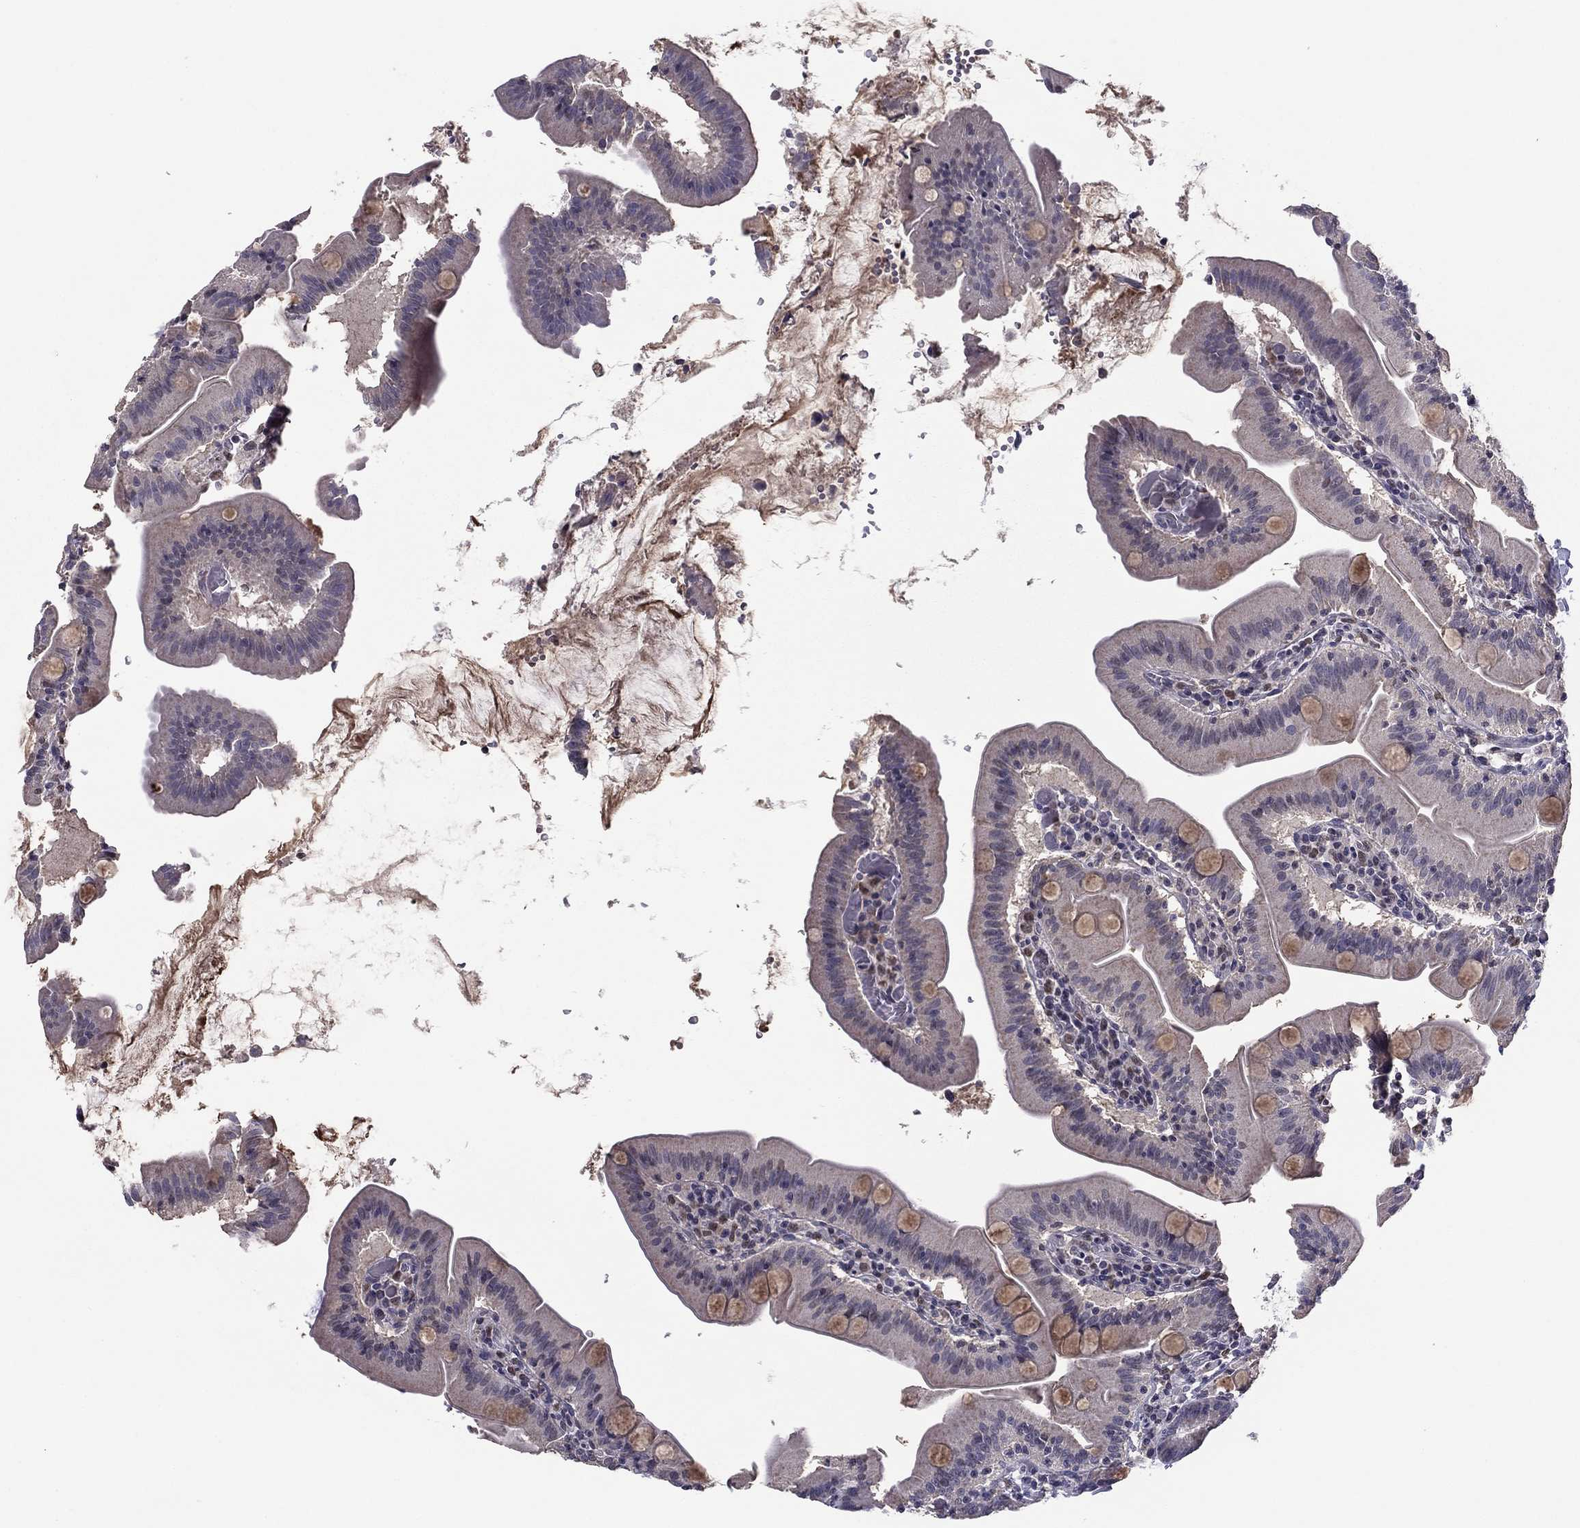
{"staining": {"intensity": "weak", "quantity": "25%-75%", "location": "cytoplasmic/membranous"}, "tissue": "small intestine", "cell_type": "Glandular cells", "image_type": "normal", "snomed": [{"axis": "morphology", "description": "Normal tissue, NOS"}, {"axis": "topography", "description": "Small intestine"}], "caption": "IHC photomicrograph of unremarkable small intestine stained for a protein (brown), which exhibits low levels of weak cytoplasmic/membranous positivity in approximately 25%-75% of glandular cells.", "gene": "HCN1", "patient": {"sex": "male", "age": 37}}